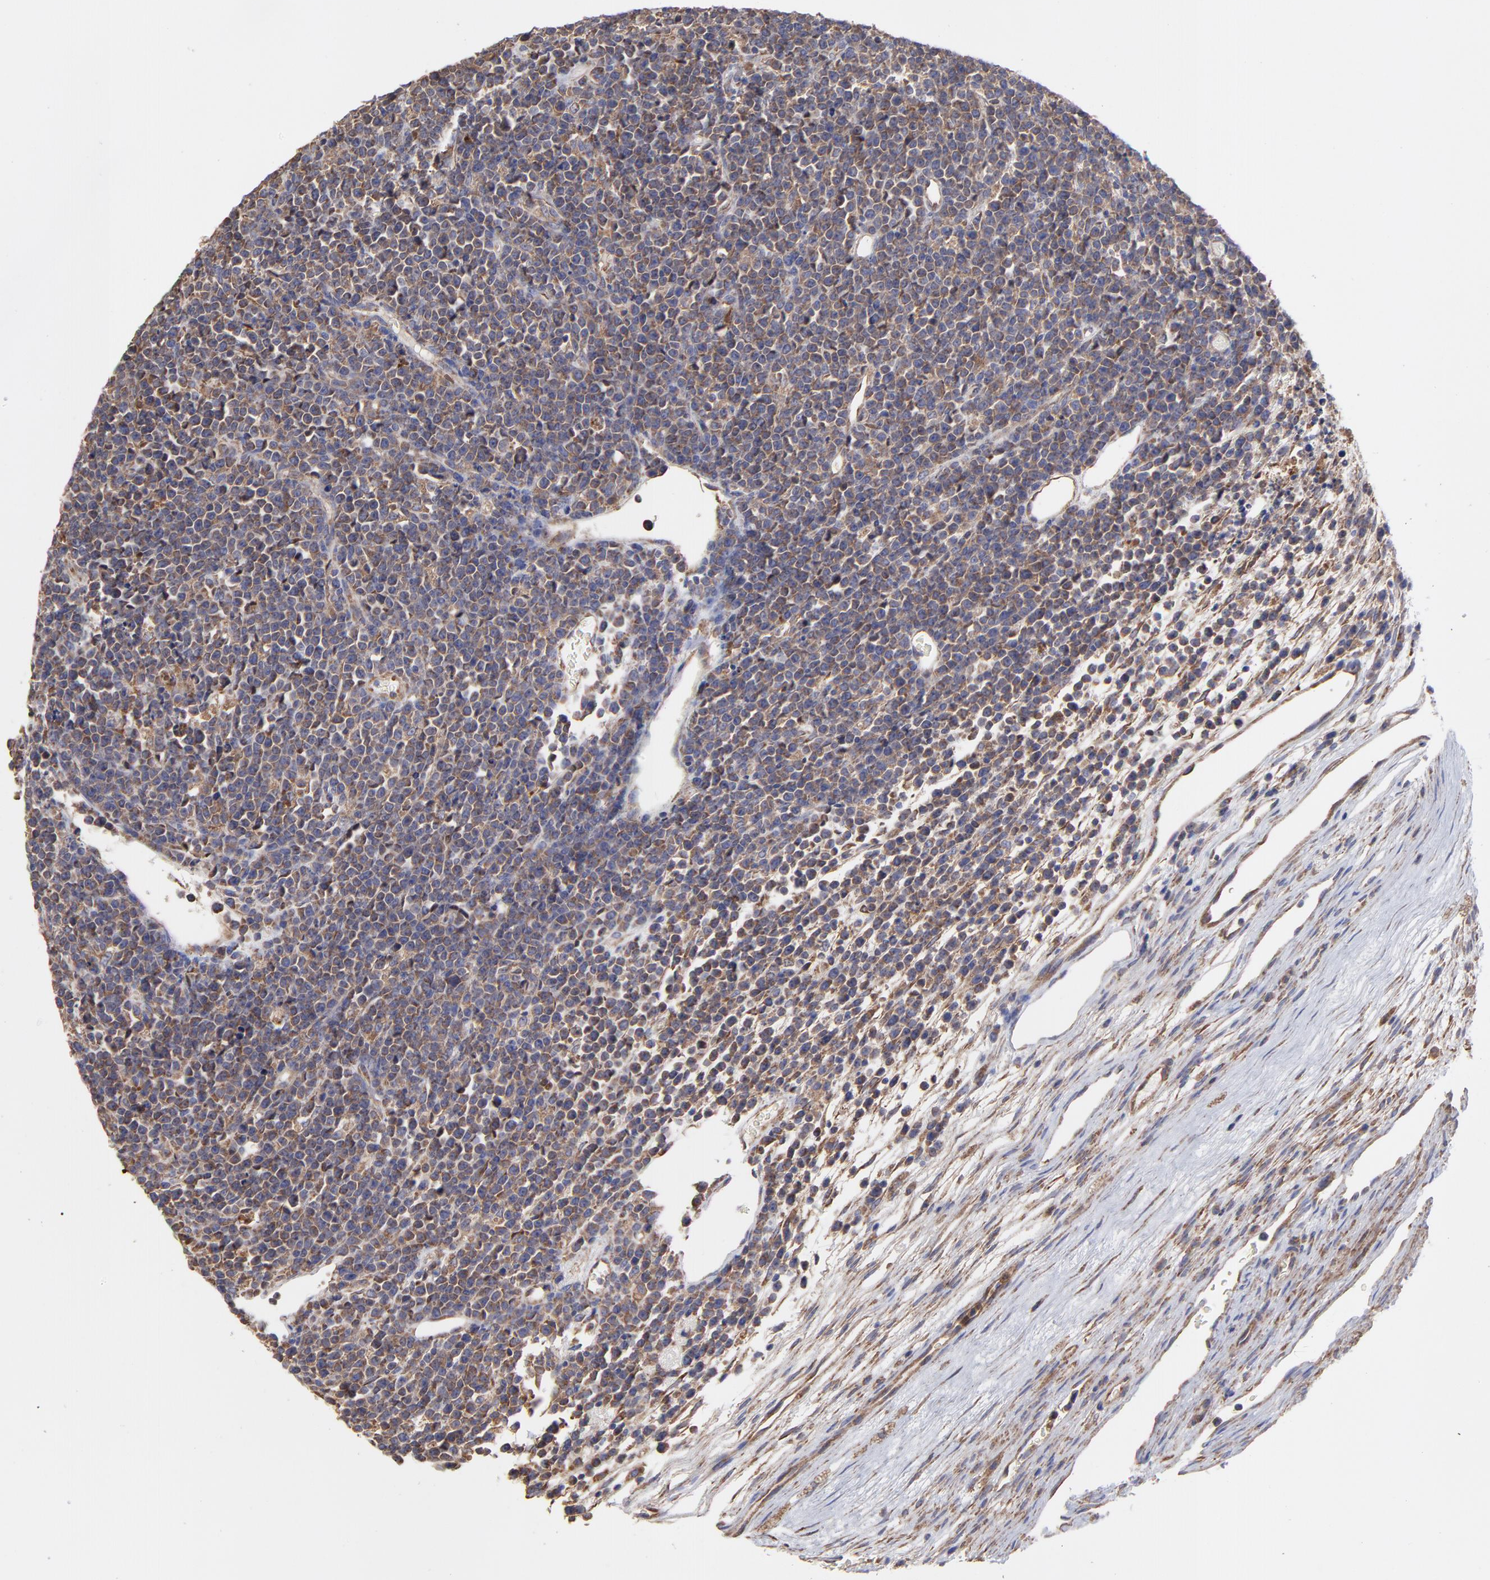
{"staining": {"intensity": "weak", "quantity": ">75%", "location": "cytoplasmic/membranous"}, "tissue": "lymphoma", "cell_type": "Tumor cells", "image_type": "cancer", "snomed": [{"axis": "morphology", "description": "Malignant lymphoma, non-Hodgkin's type, High grade"}, {"axis": "topography", "description": "Ovary"}], "caption": "An immunohistochemistry image of tumor tissue is shown. Protein staining in brown shows weak cytoplasmic/membranous positivity in high-grade malignant lymphoma, non-Hodgkin's type within tumor cells.", "gene": "PFKM", "patient": {"sex": "female", "age": 56}}